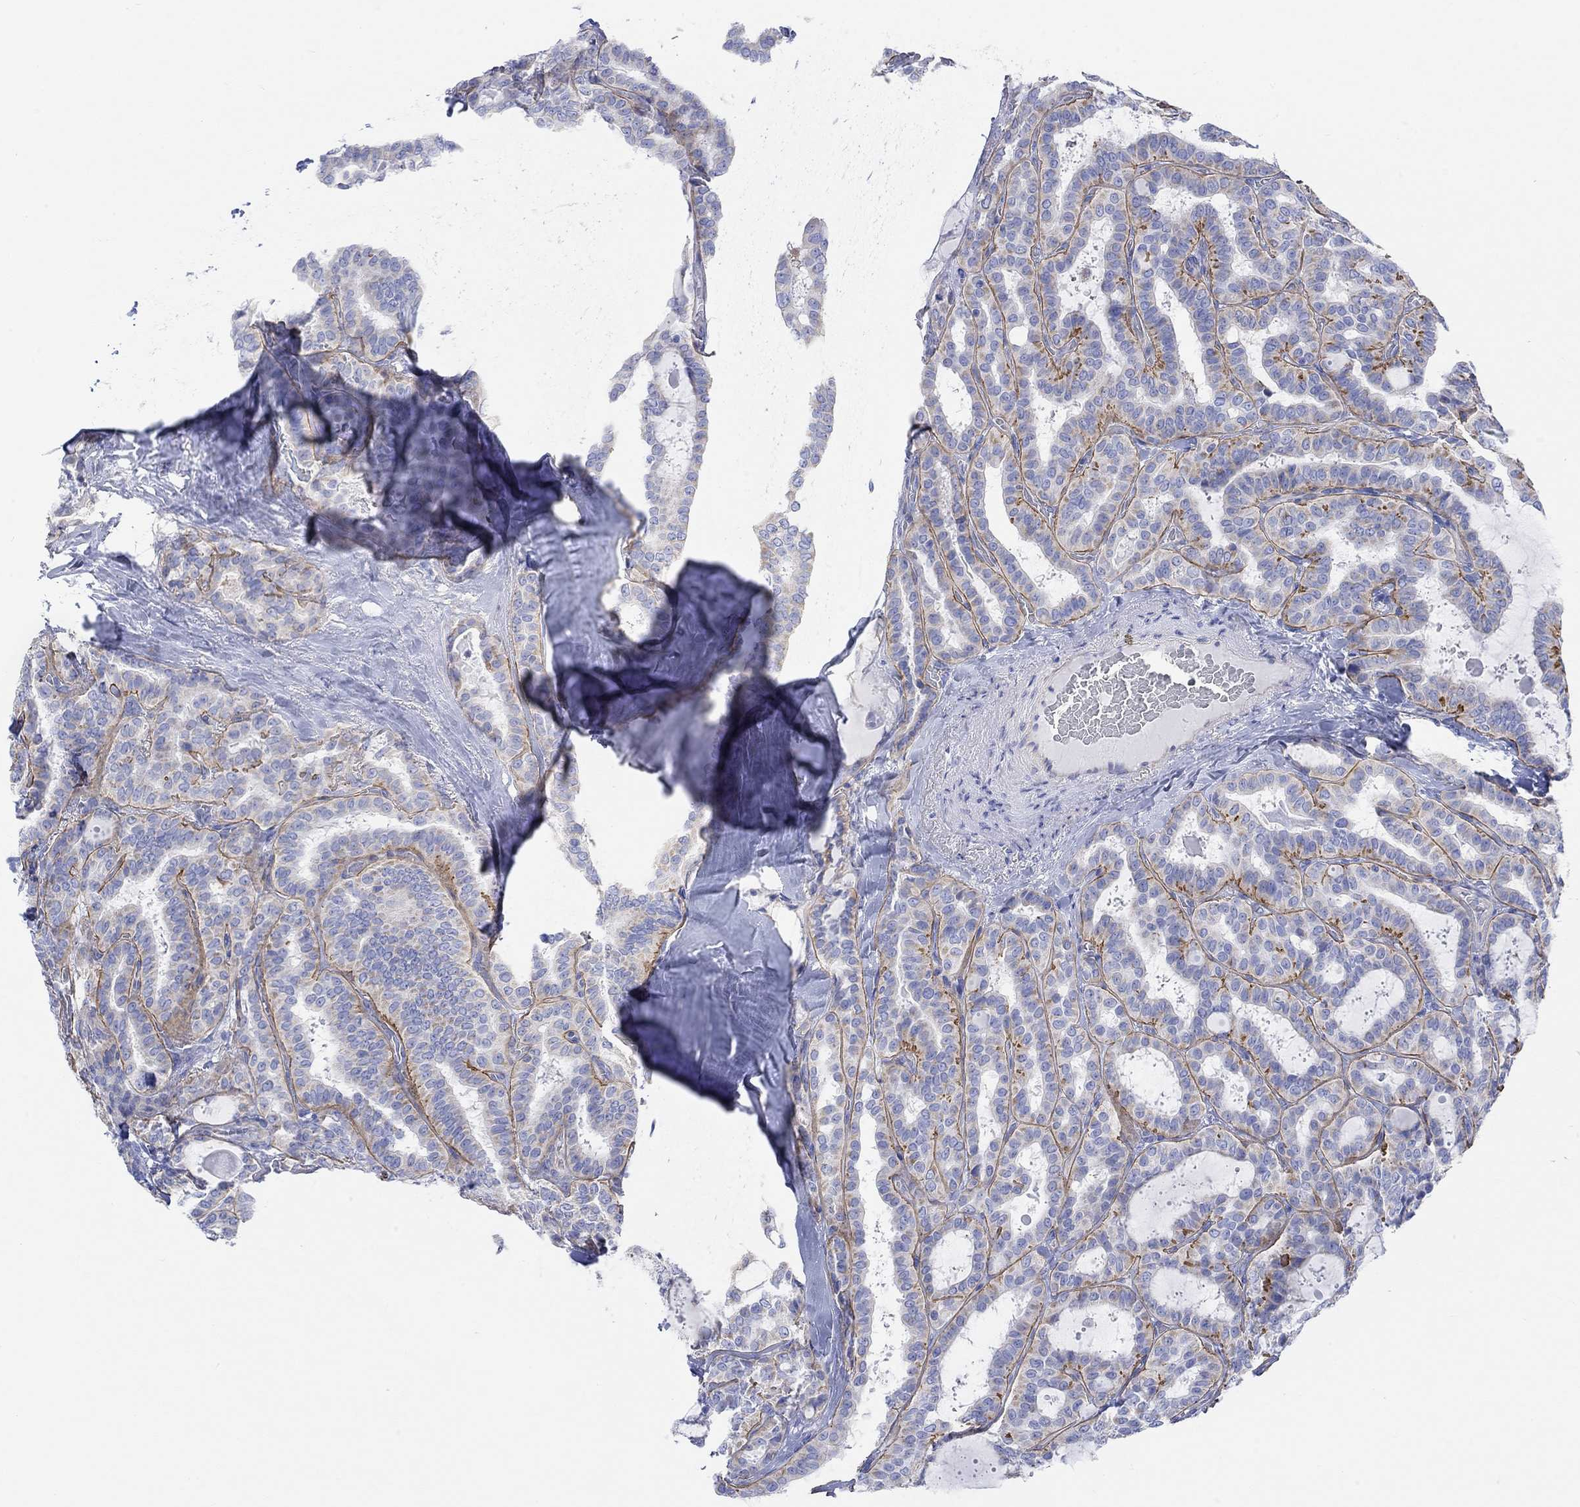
{"staining": {"intensity": "negative", "quantity": "none", "location": "none"}, "tissue": "thyroid cancer", "cell_type": "Tumor cells", "image_type": "cancer", "snomed": [{"axis": "morphology", "description": "Papillary adenocarcinoma, NOS"}, {"axis": "topography", "description": "Thyroid gland"}], "caption": "An IHC photomicrograph of thyroid papillary adenocarcinoma is shown. There is no staining in tumor cells of thyroid papillary adenocarcinoma. Brightfield microscopy of IHC stained with DAB (3,3'-diaminobenzidine) (brown) and hematoxylin (blue), captured at high magnification.", "gene": "REEP6", "patient": {"sex": "female", "age": 39}}